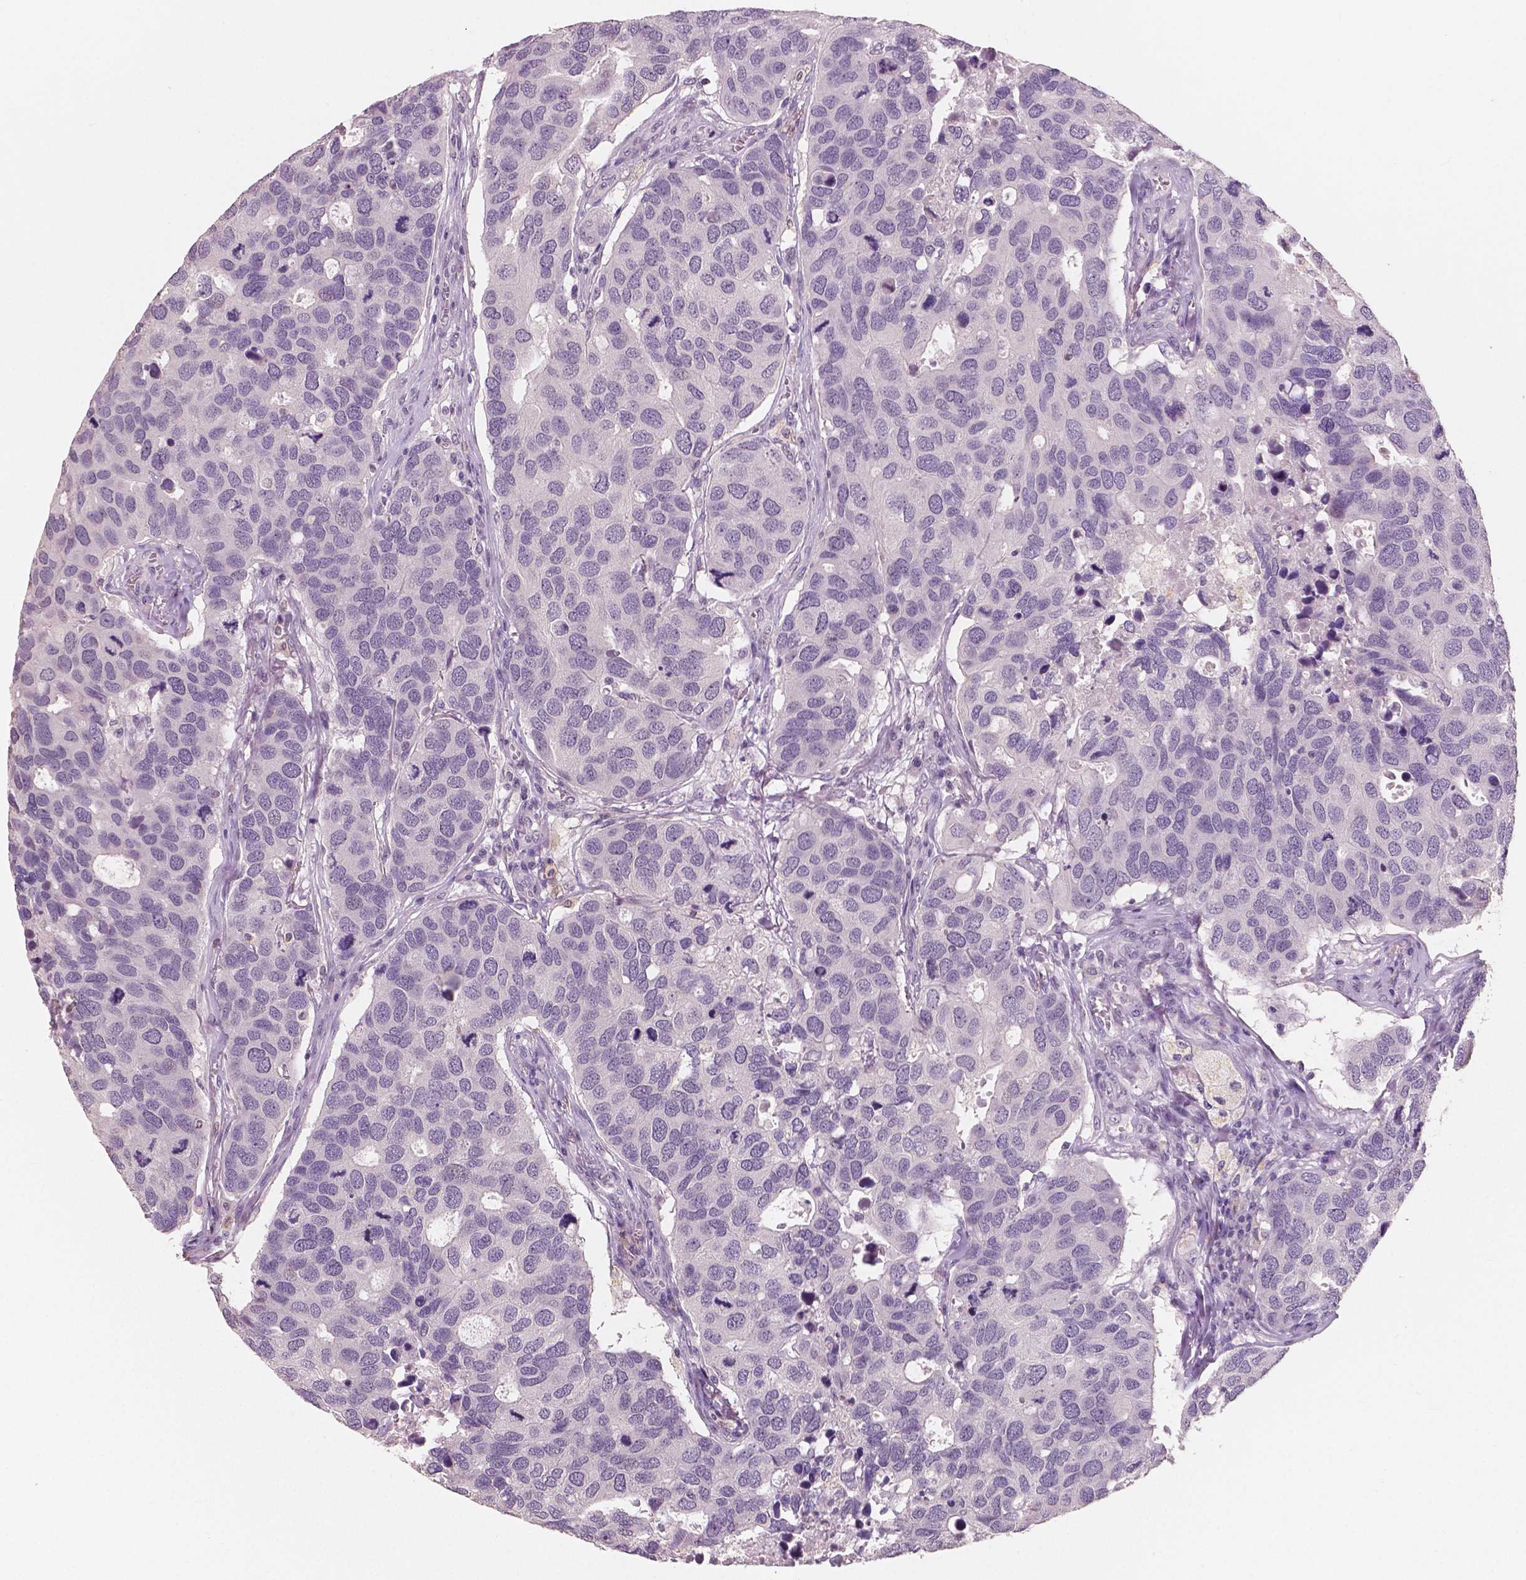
{"staining": {"intensity": "negative", "quantity": "none", "location": "none"}, "tissue": "breast cancer", "cell_type": "Tumor cells", "image_type": "cancer", "snomed": [{"axis": "morphology", "description": "Duct carcinoma"}, {"axis": "topography", "description": "Breast"}], "caption": "DAB (3,3'-diaminobenzidine) immunohistochemical staining of human breast cancer demonstrates no significant positivity in tumor cells.", "gene": "KIT", "patient": {"sex": "female", "age": 83}}